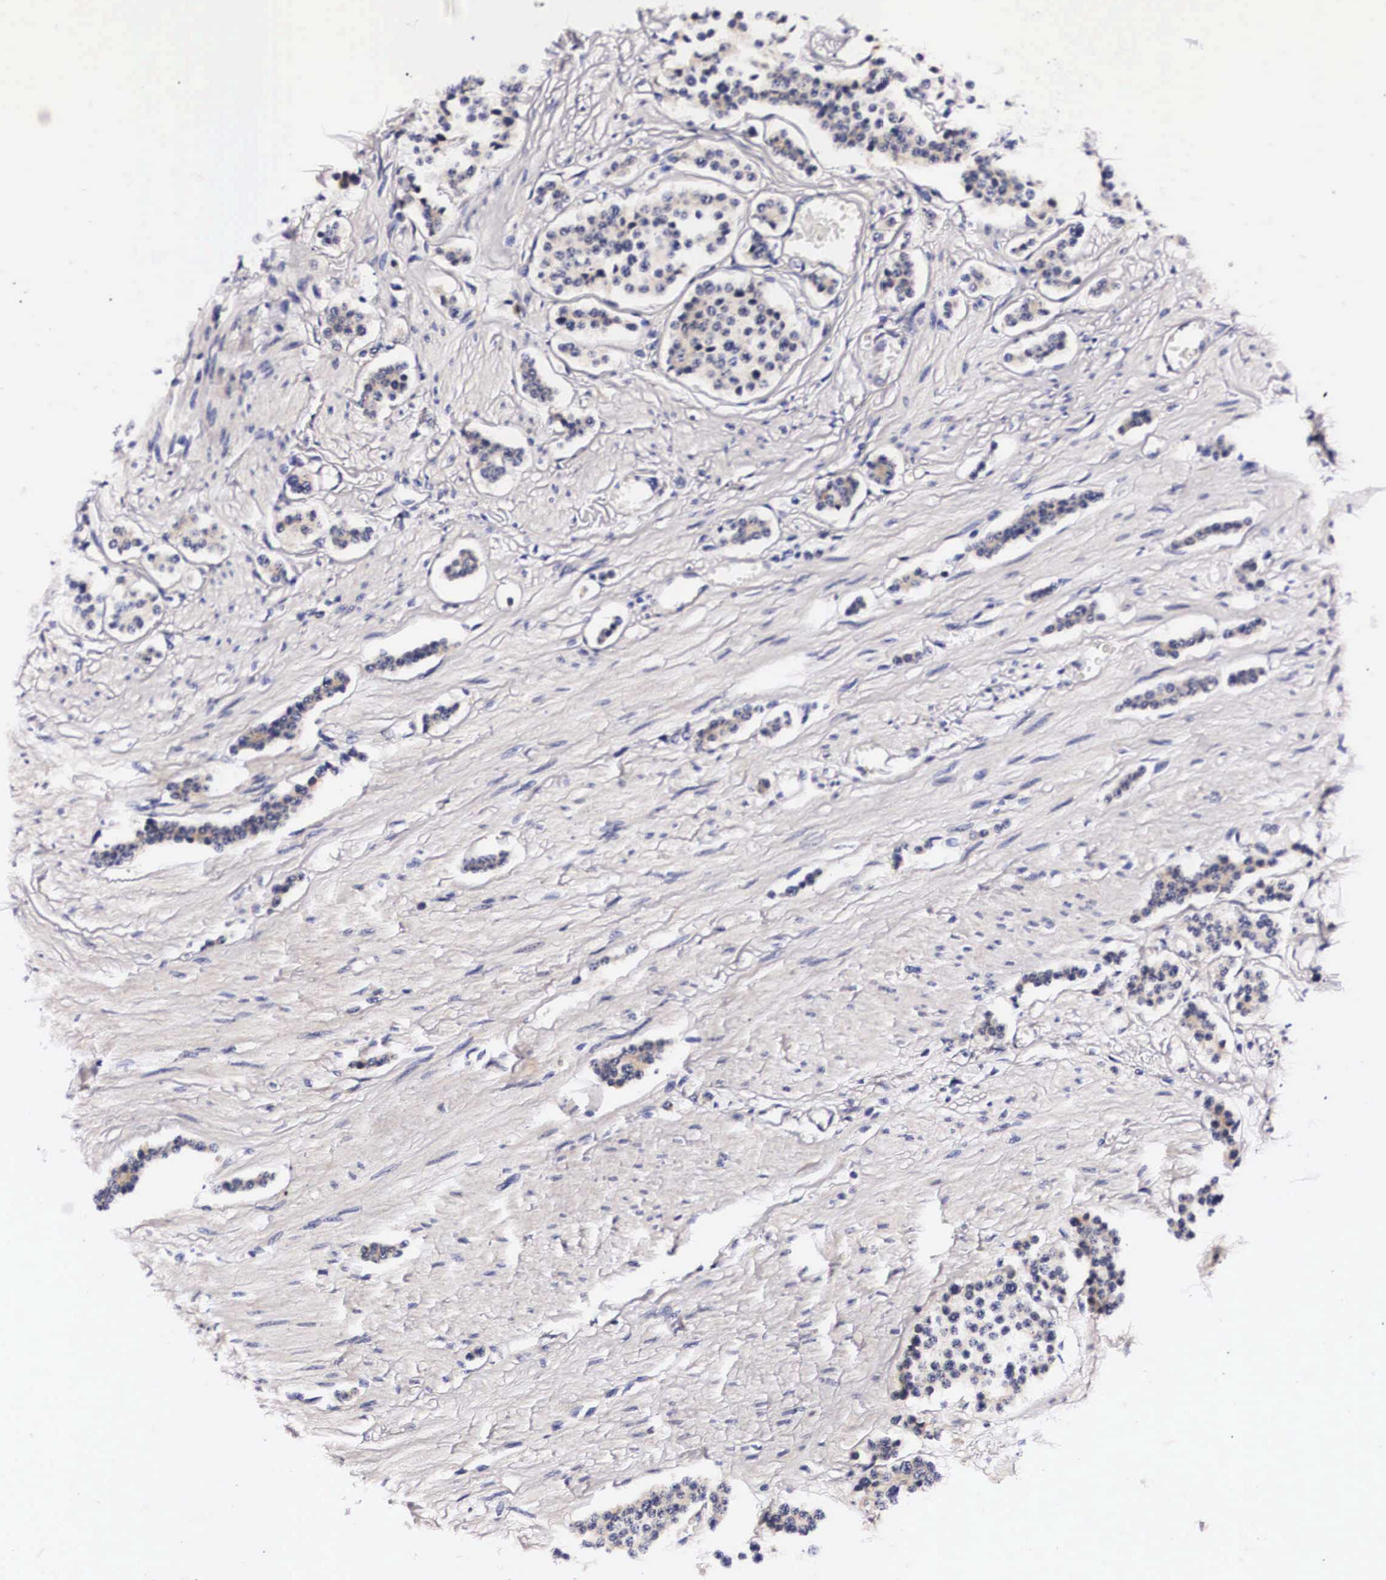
{"staining": {"intensity": "negative", "quantity": "none", "location": "none"}, "tissue": "carcinoid", "cell_type": "Tumor cells", "image_type": "cancer", "snomed": [{"axis": "morphology", "description": "Carcinoid, malignant, NOS"}, {"axis": "topography", "description": "Small intestine"}], "caption": "Immunohistochemistry of malignant carcinoid displays no staining in tumor cells.", "gene": "PHETA2", "patient": {"sex": "male", "age": 60}}